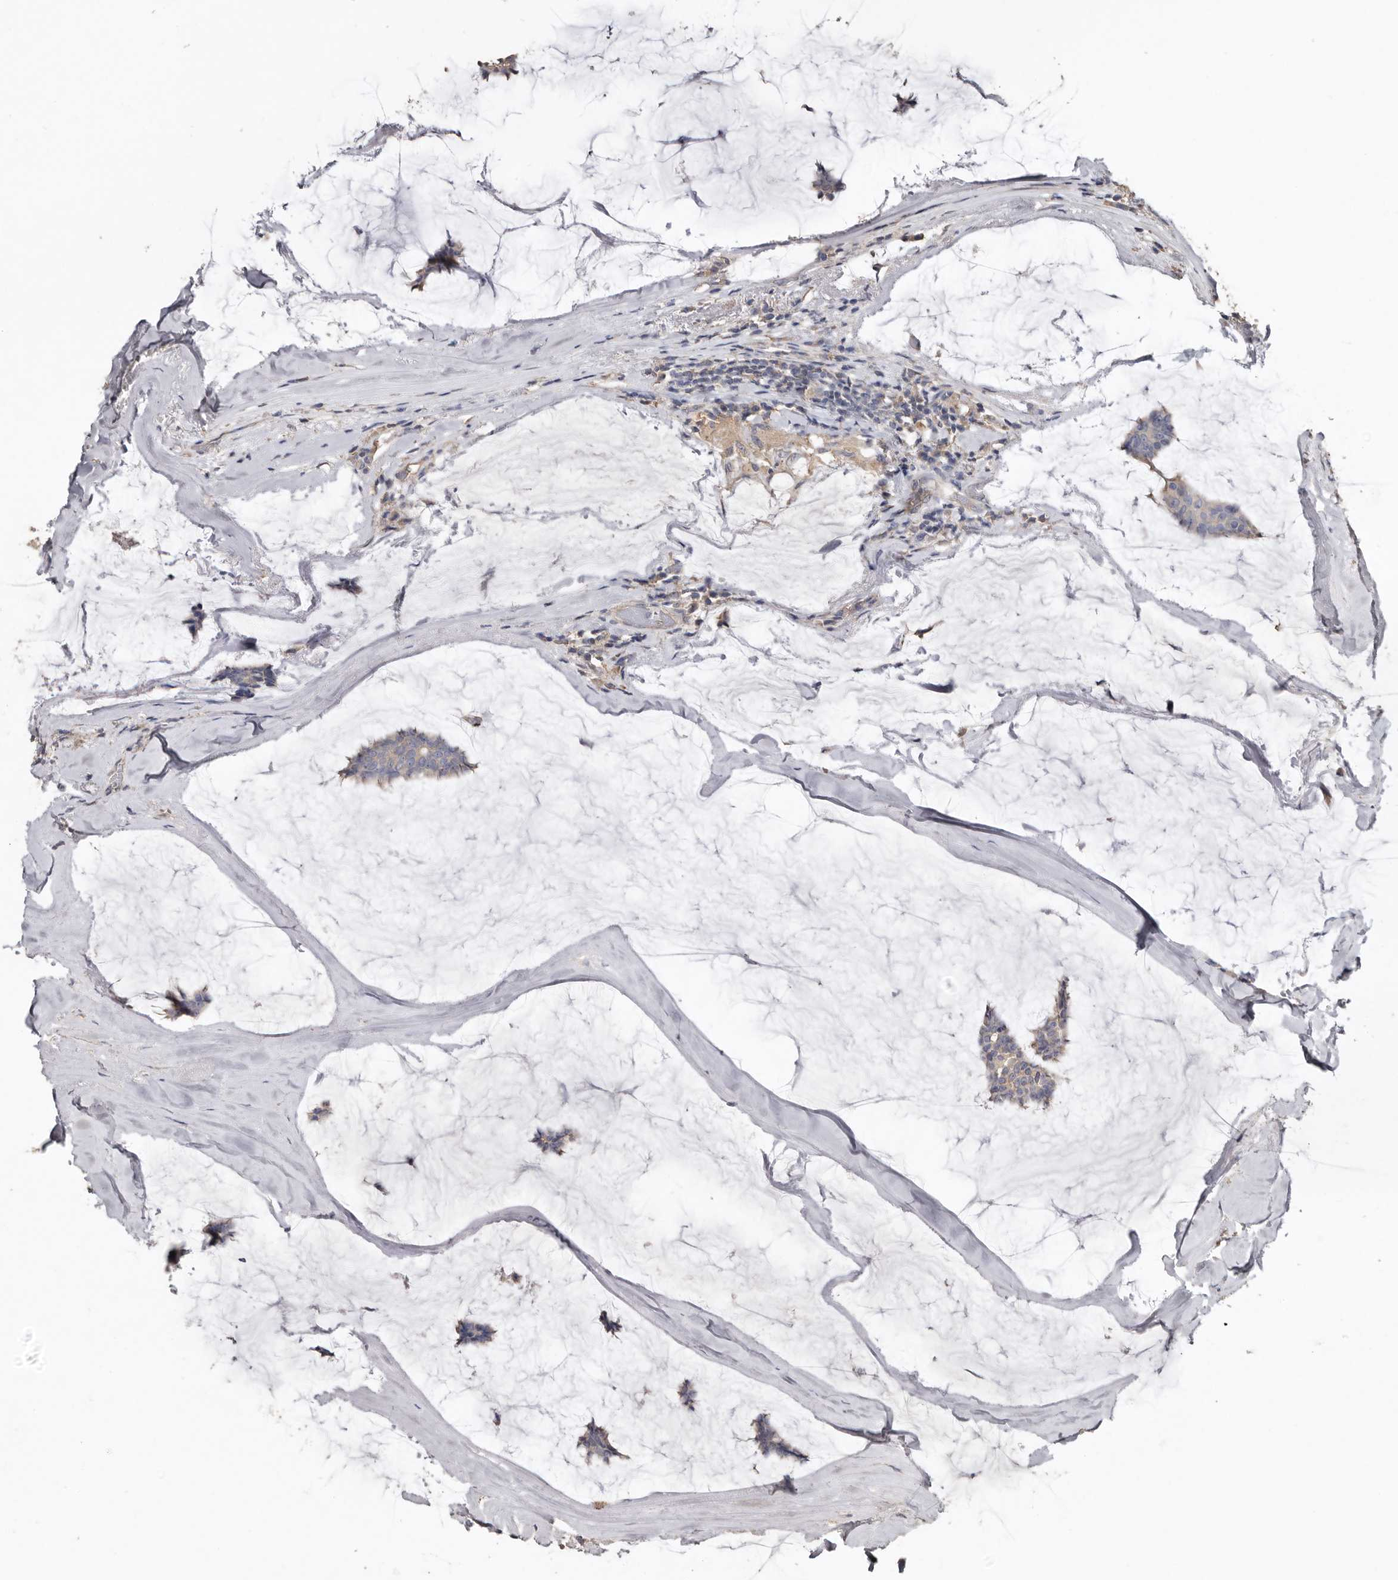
{"staining": {"intensity": "weak", "quantity": "25%-75%", "location": "cytoplasmic/membranous"}, "tissue": "breast cancer", "cell_type": "Tumor cells", "image_type": "cancer", "snomed": [{"axis": "morphology", "description": "Duct carcinoma"}, {"axis": "topography", "description": "Breast"}], "caption": "About 25%-75% of tumor cells in human breast intraductal carcinoma exhibit weak cytoplasmic/membranous protein positivity as visualized by brown immunohistochemical staining.", "gene": "FLCN", "patient": {"sex": "female", "age": 93}}